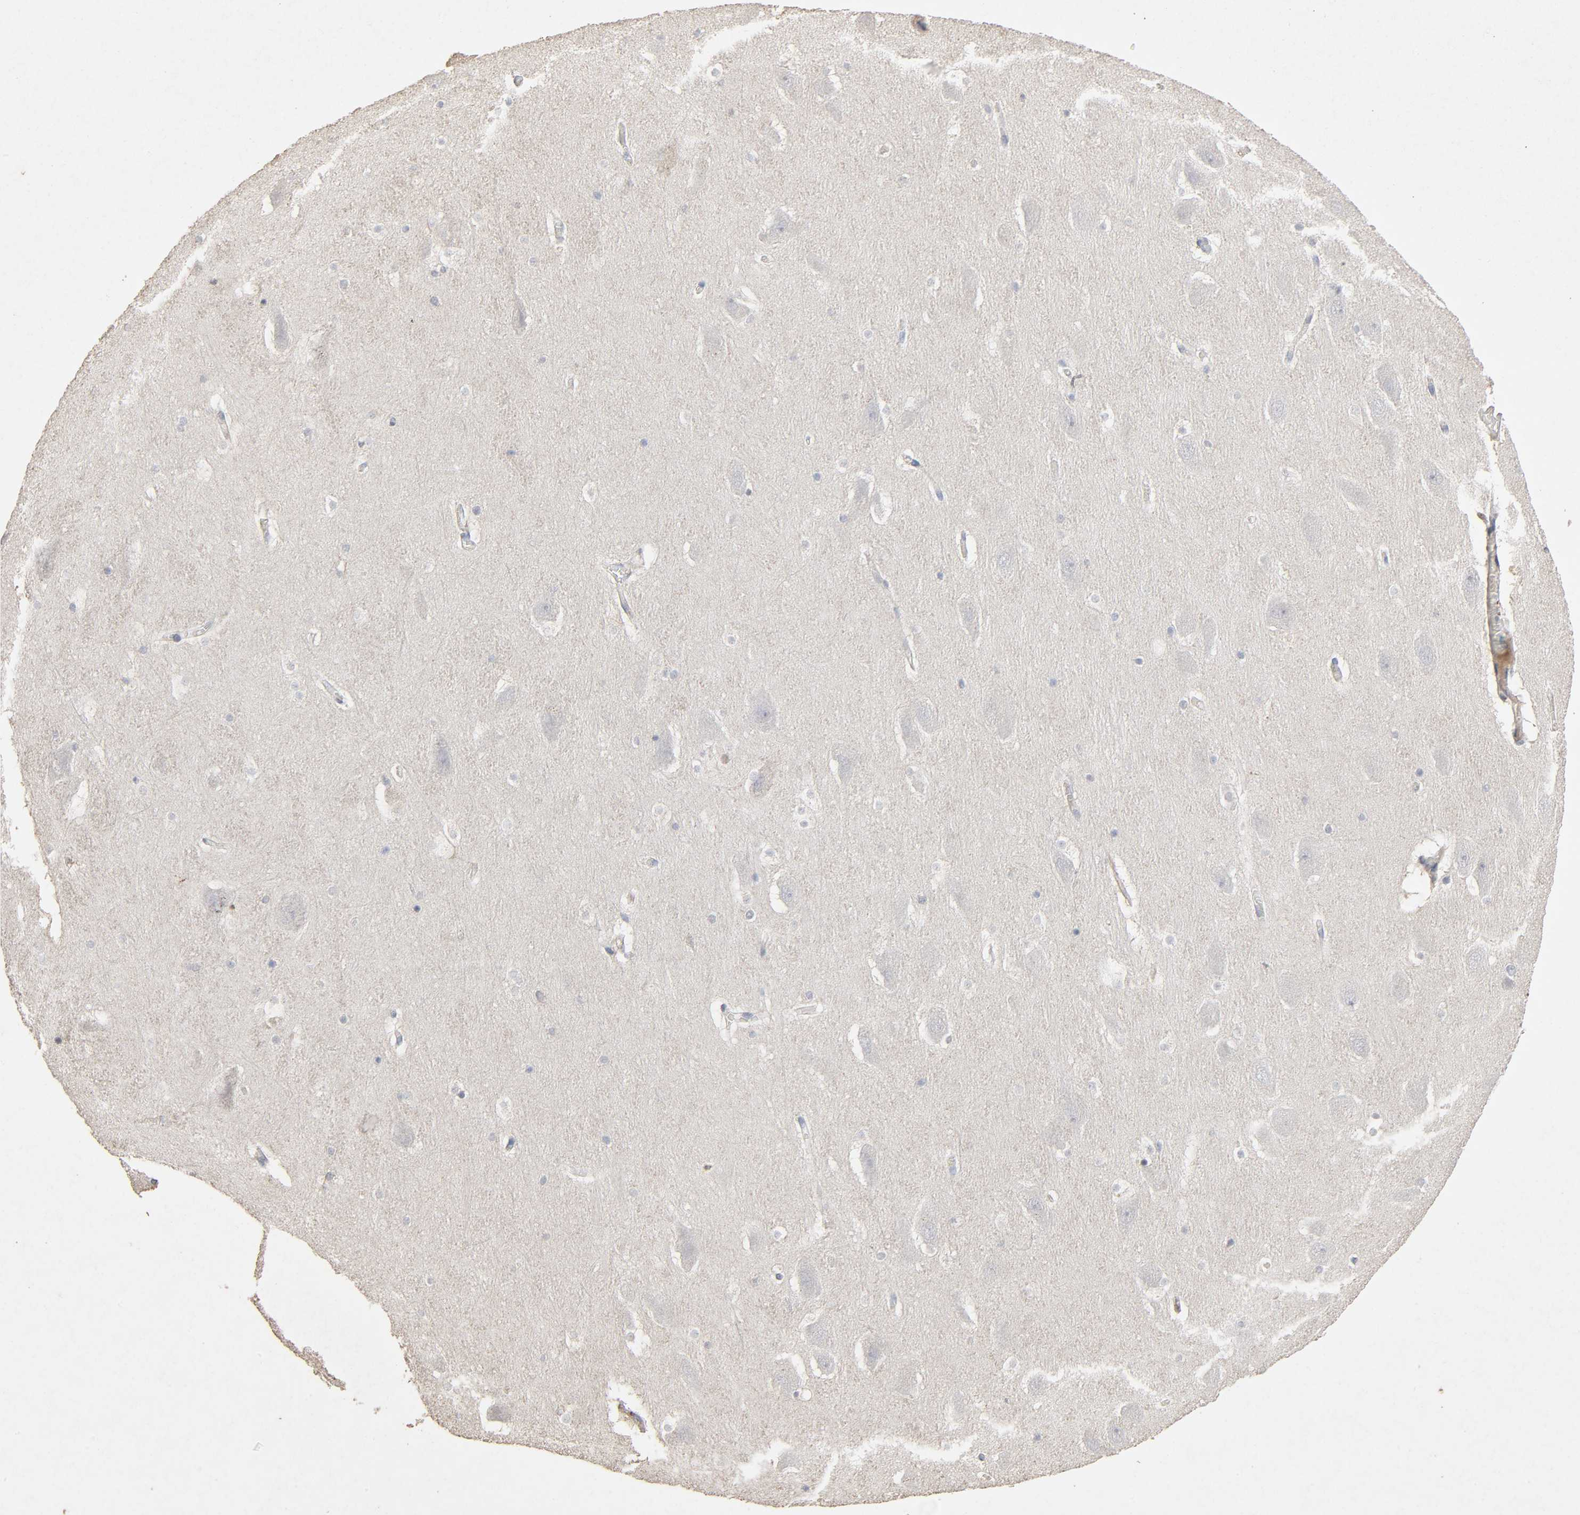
{"staining": {"intensity": "negative", "quantity": "none", "location": "none"}, "tissue": "hippocampus", "cell_type": "Glial cells", "image_type": "normal", "snomed": [{"axis": "morphology", "description": "Normal tissue, NOS"}, {"axis": "topography", "description": "Hippocampus"}], "caption": "IHC photomicrograph of normal hippocampus stained for a protein (brown), which displays no expression in glial cells.", "gene": "CDK6", "patient": {"sex": "male", "age": 45}}